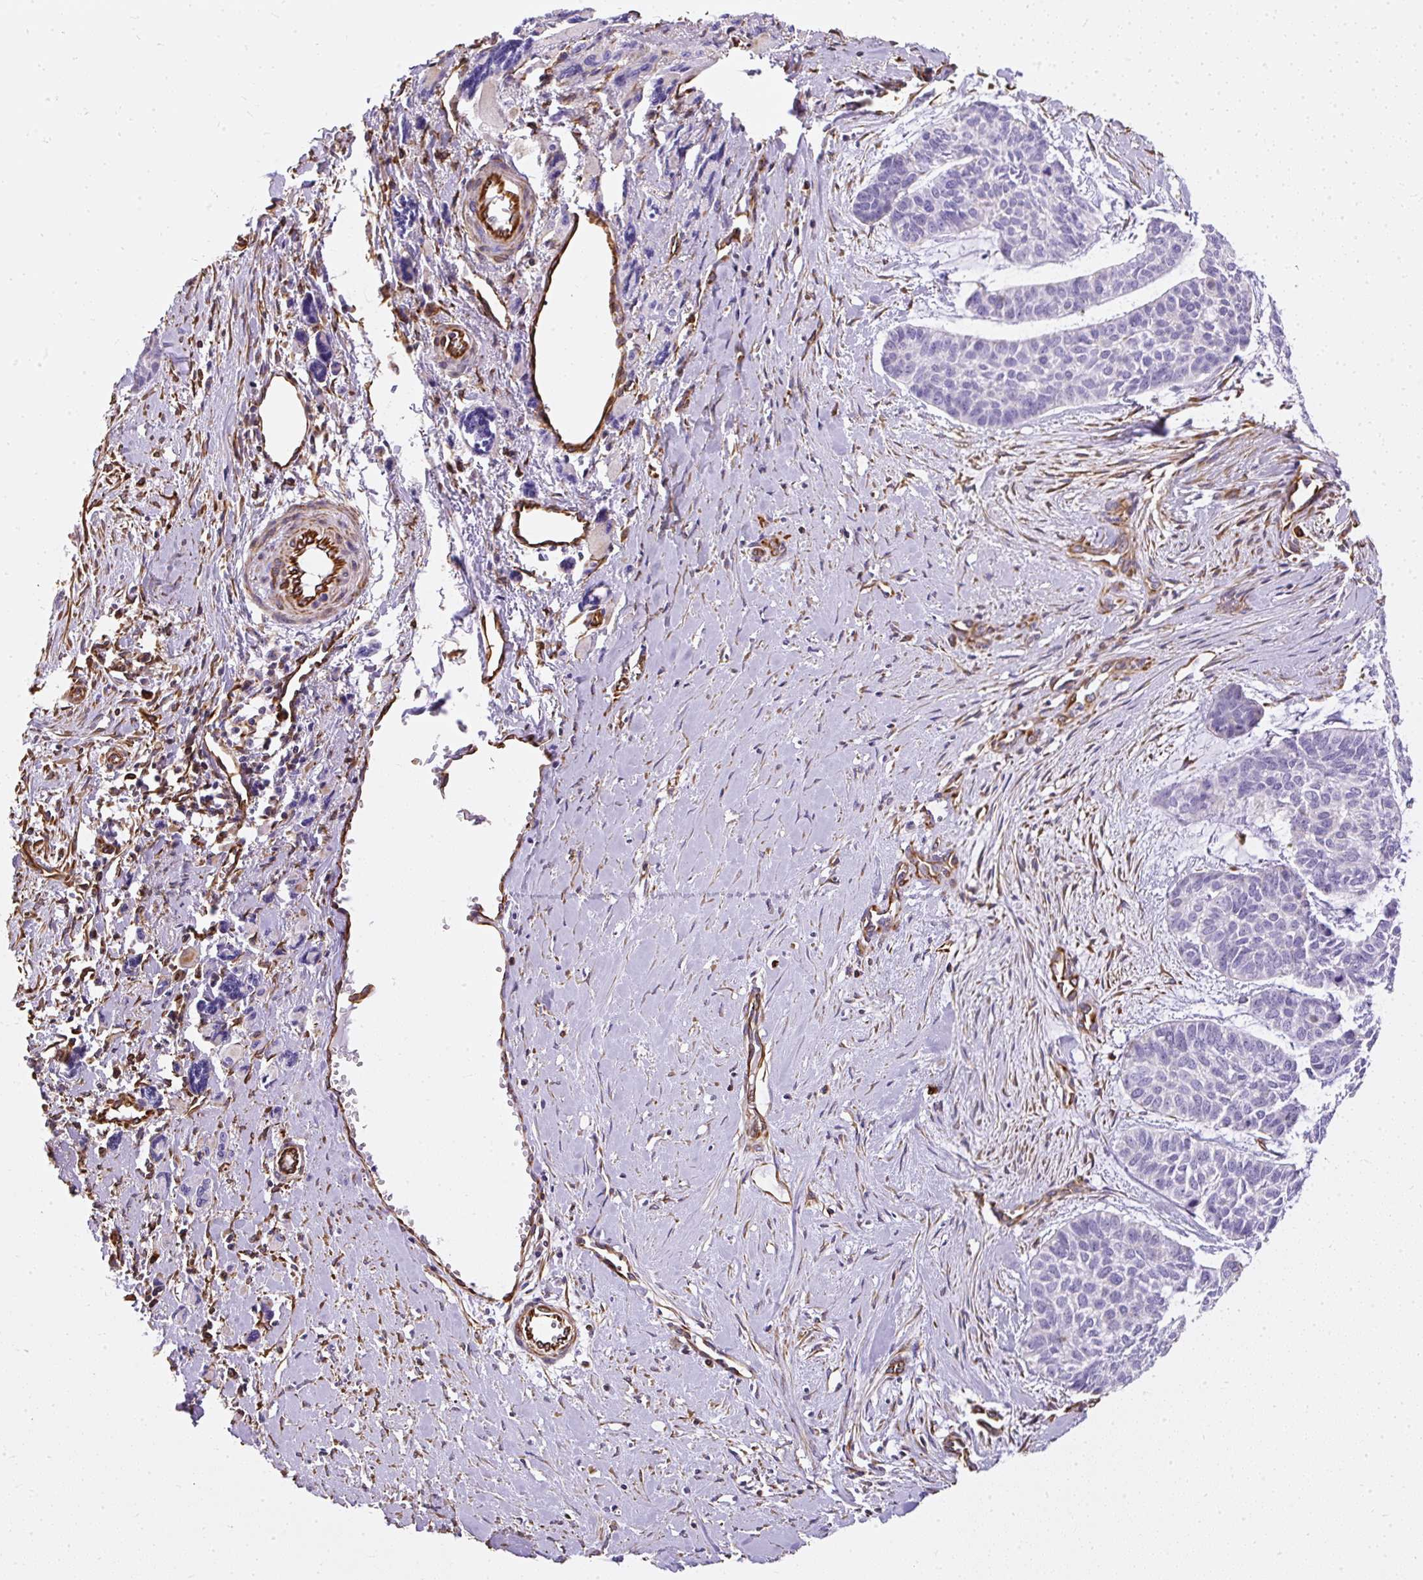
{"staining": {"intensity": "negative", "quantity": "none", "location": "none"}, "tissue": "skin cancer", "cell_type": "Tumor cells", "image_type": "cancer", "snomed": [{"axis": "morphology", "description": "Basal cell carcinoma"}, {"axis": "topography", "description": "Skin"}], "caption": "Immunohistochemistry (IHC) image of human skin cancer (basal cell carcinoma) stained for a protein (brown), which exhibits no positivity in tumor cells. Brightfield microscopy of IHC stained with DAB (3,3'-diaminobenzidine) (brown) and hematoxylin (blue), captured at high magnification.", "gene": "PLS1", "patient": {"sex": "female", "age": 64}}